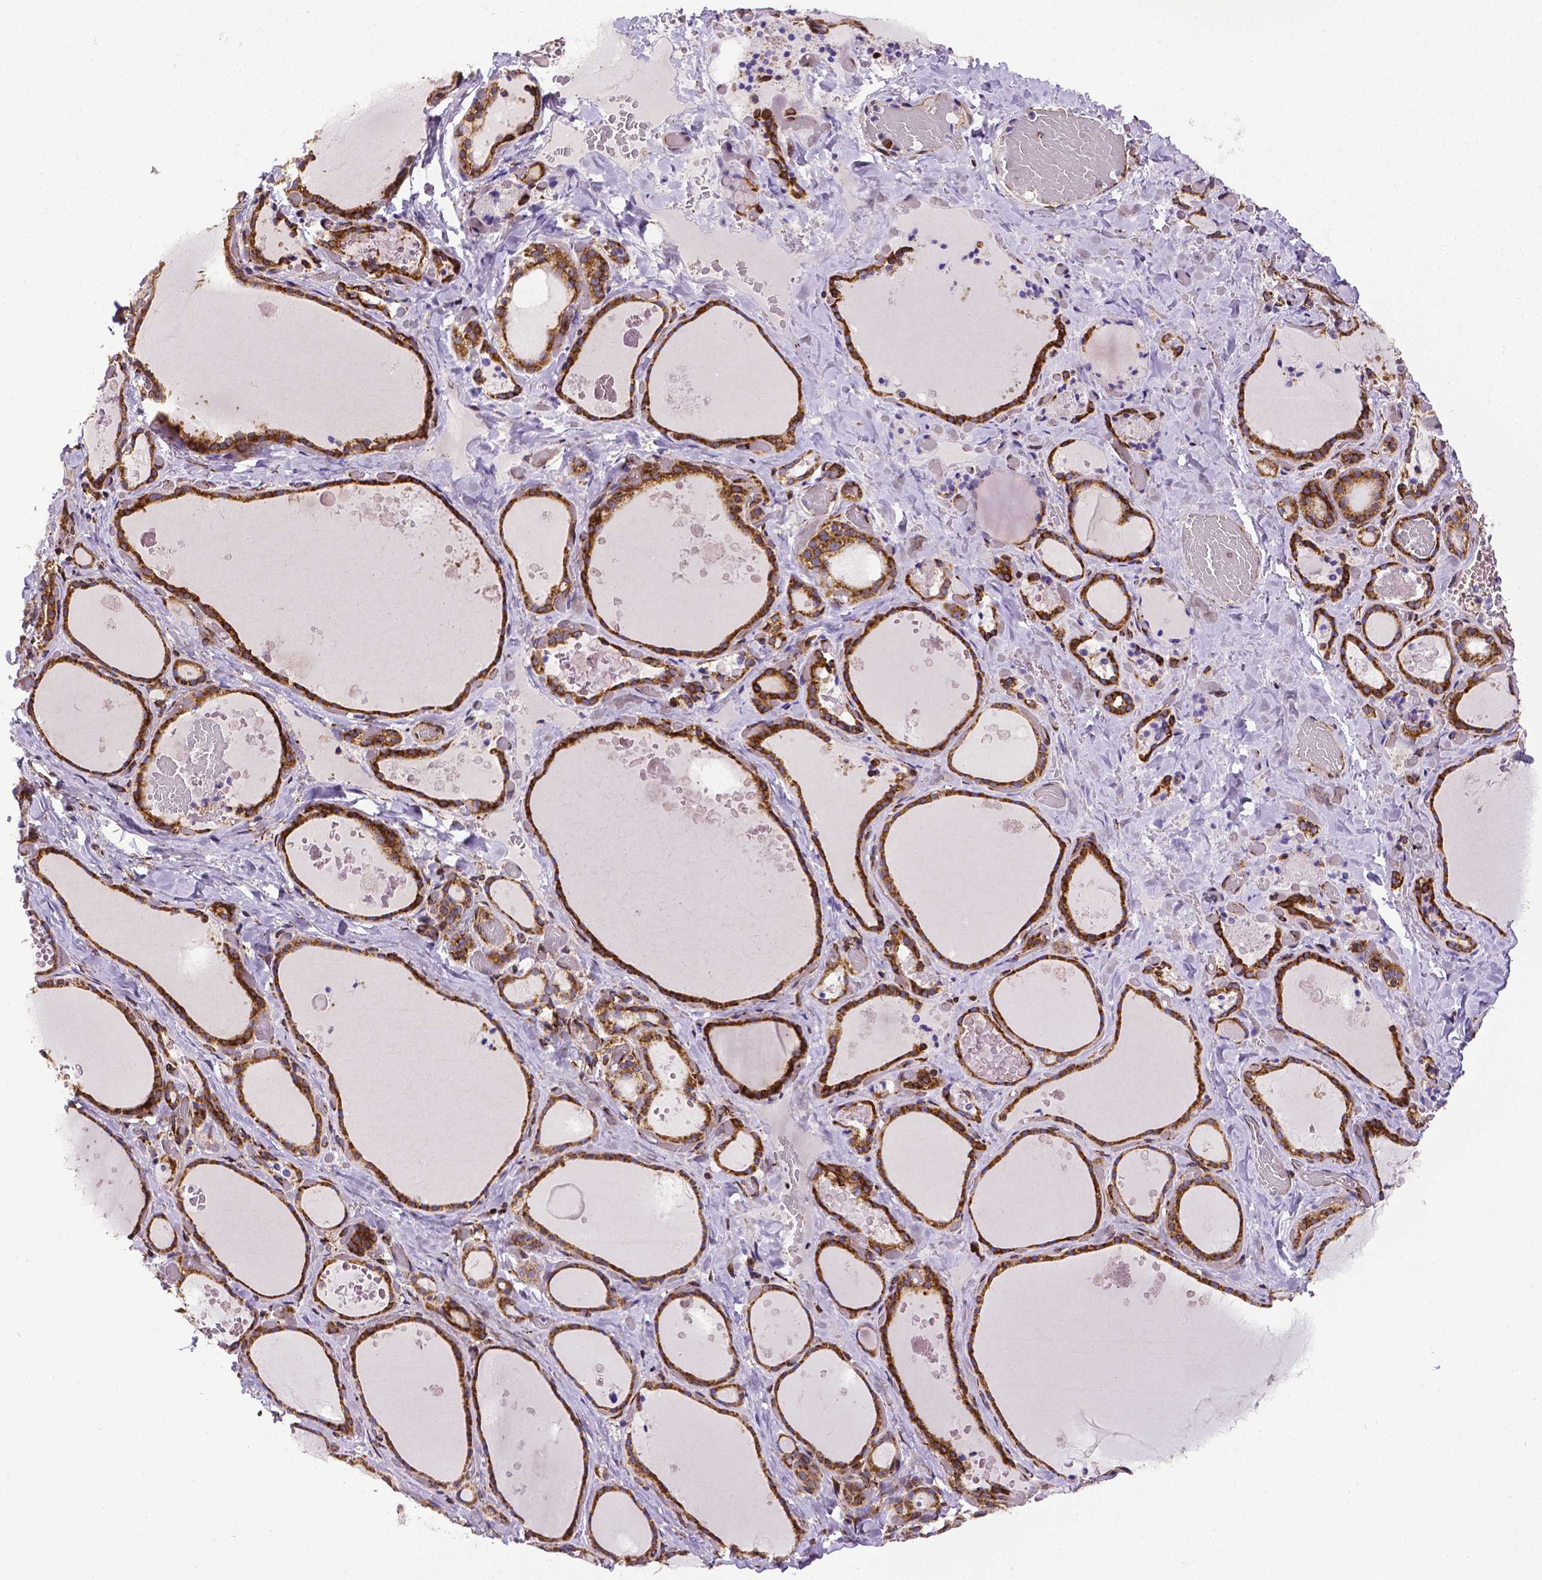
{"staining": {"intensity": "strong", "quantity": ">75%", "location": "cytoplasmic/membranous"}, "tissue": "thyroid gland", "cell_type": "Glandular cells", "image_type": "normal", "snomed": [{"axis": "morphology", "description": "Normal tissue, NOS"}, {"axis": "topography", "description": "Thyroid gland"}], "caption": "Glandular cells display high levels of strong cytoplasmic/membranous expression in approximately >75% of cells in benign thyroid gland. (Brightfield microscopy of DAB IHC at high magnification).", "gene": "MTDH", "patient": {"sex": "female", "age": 56}}